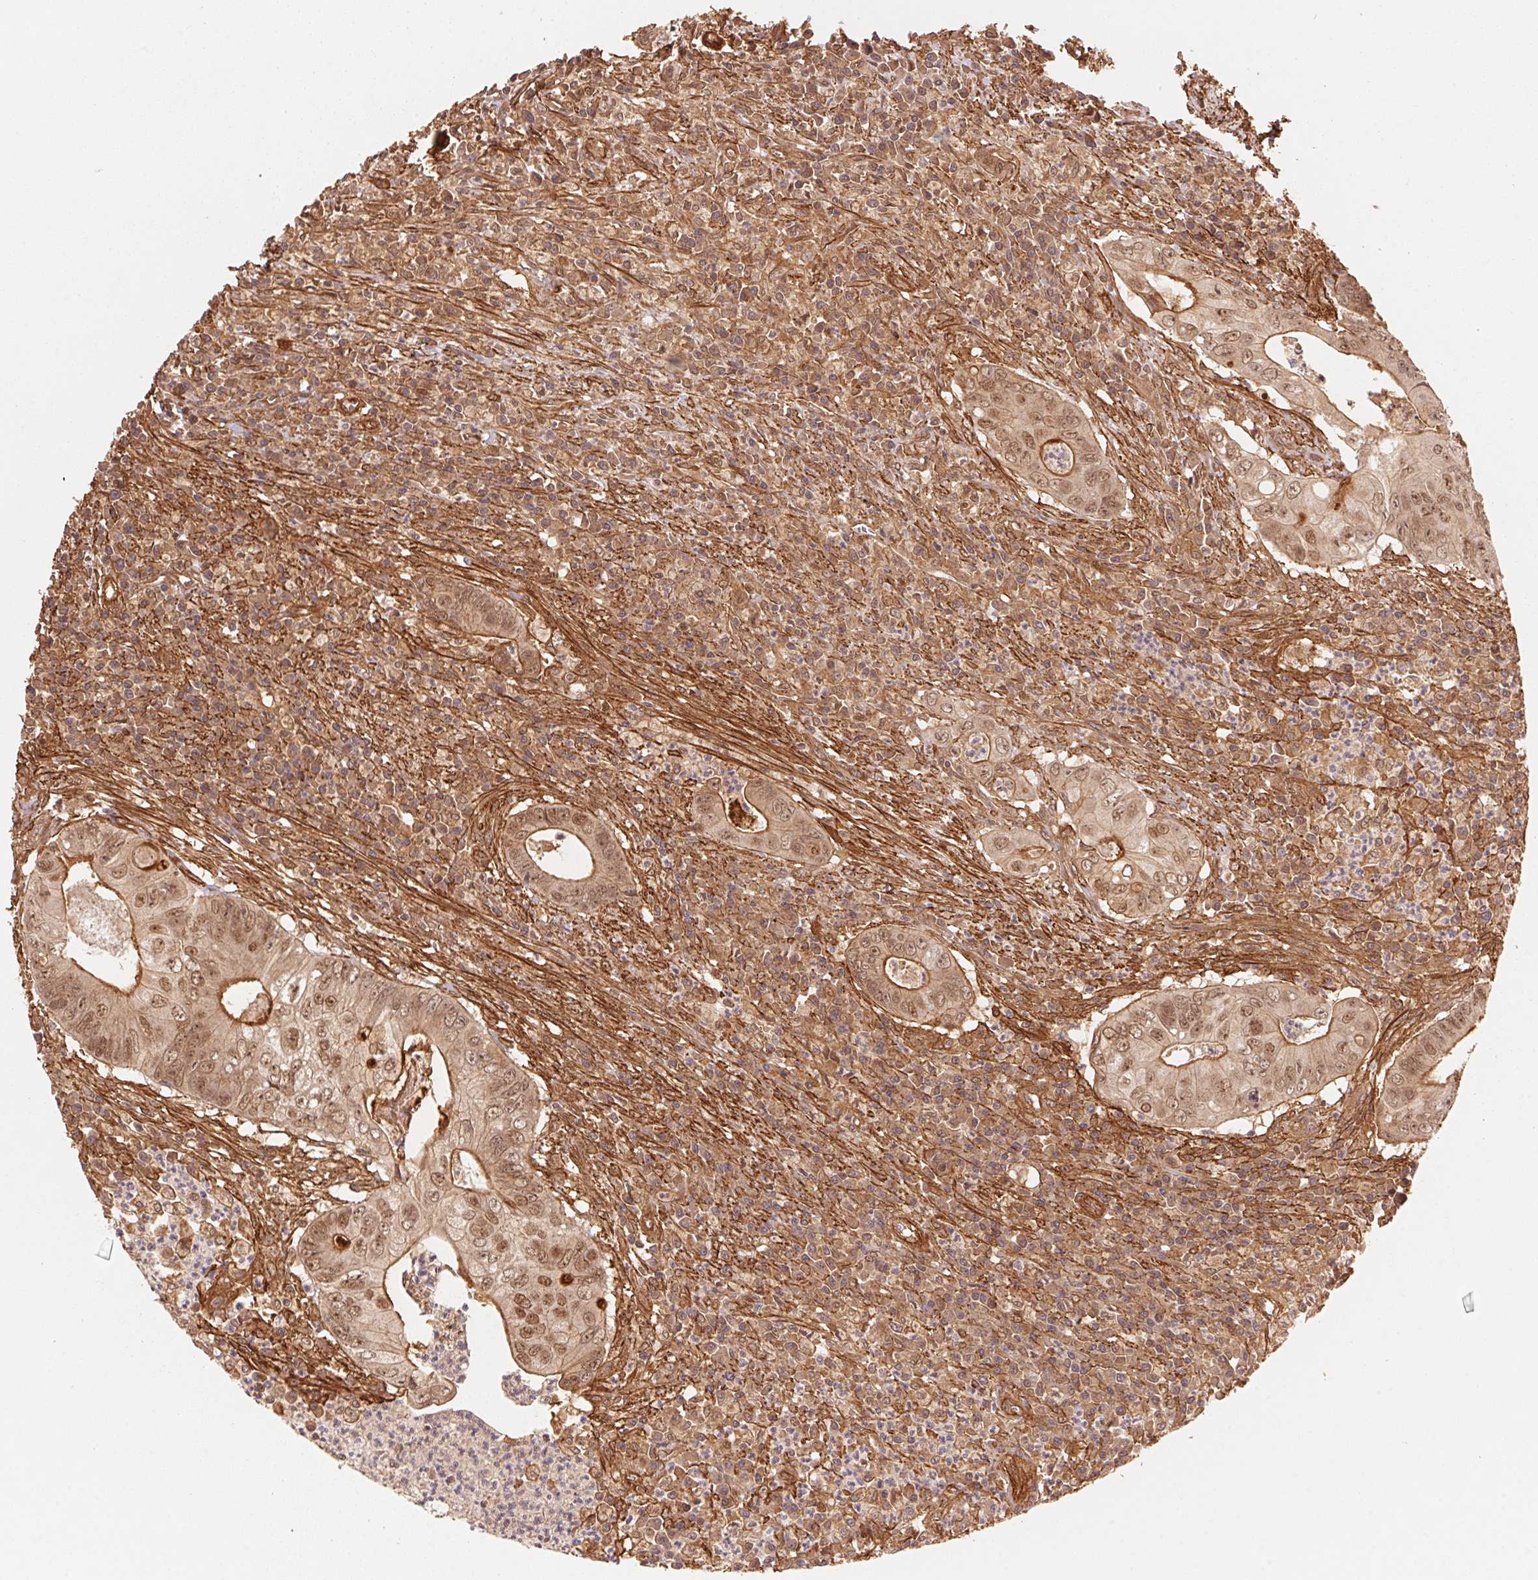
{"staining": {"intensity": "moderate", "quantity": ">75%", "location": "cytoplasmic/membranous,nuclear"}, "tissue": "colorectal cancer", "cell_type": "Tumor cells", "image_type": "cancer", "snomed": [{"axis": "morphology", "description": "Adenocarcinoma, NOS"}, {"axis": "topography", "description": "Colon"}], "caption": "Immunohistochemical staining of adenocarcinoma (colorectal) displays medium levels of moderate cytoplasmic/membranous and nuclear protein staining in about >75% of tumor cells.", "gene": "TNIP2", "patient": {"sex": "female", "age": 74}}